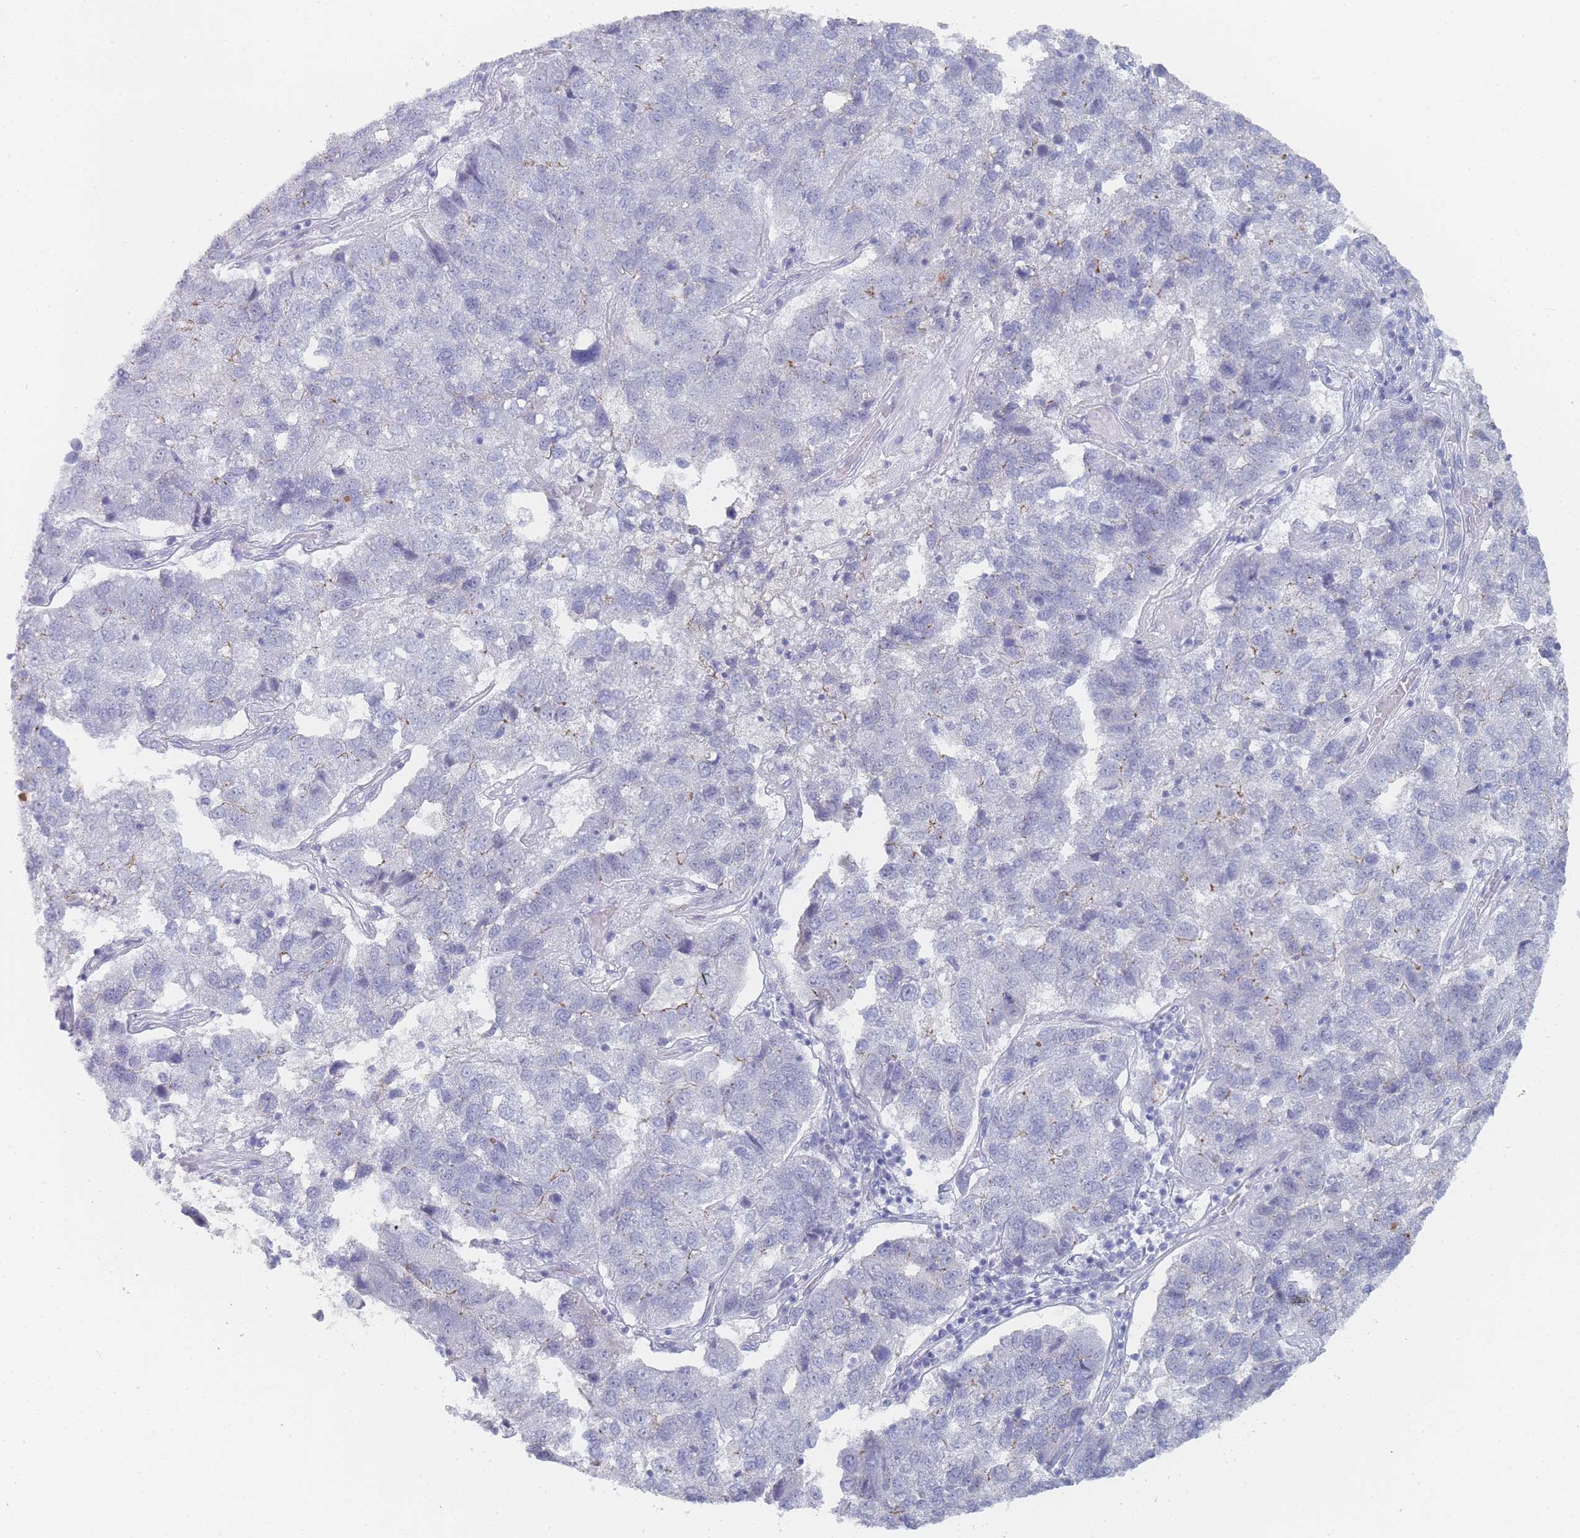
{"staining": {"intensity": "negative", "quantity": "none", "location": "none"}, "tissue": "pancreatic cancer", "cell_type": "Tumor cells", "image_type": "cancer", "snomed": [{"axis": "morphology", "description": "Adenocarcinoma, NOS"}, {"axis": "topography", "description": "Pancreas"}], "caption": "Tumor cells show no significant expression in adenocarcinoma (pancreatic).", "gene": "IMPG1", "patient": {"sex": "female", "age": 61}}